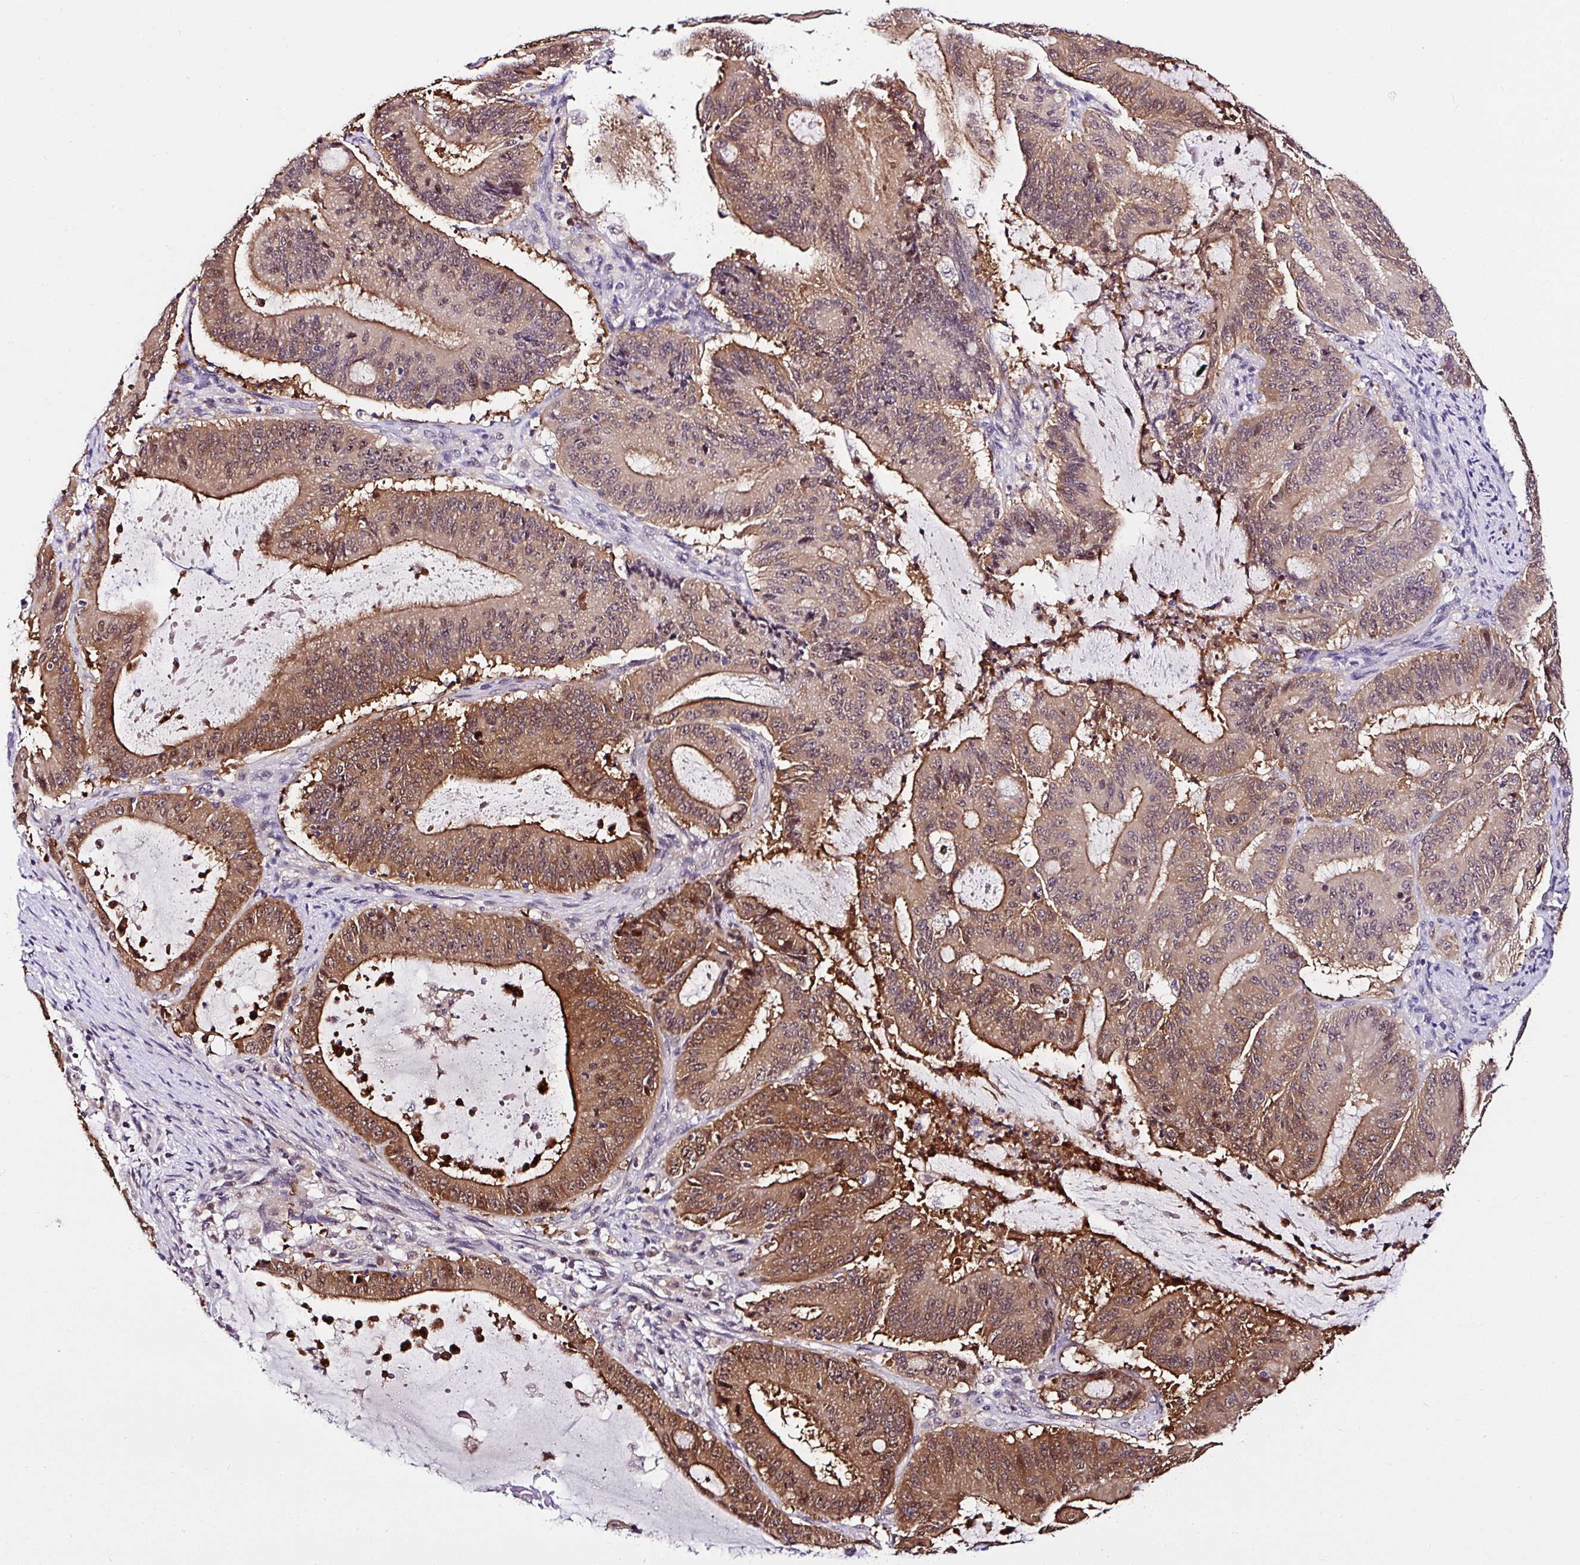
{"staining": {"intensity": "moderate", "quantity": ">75%", "location": "cytoplasmic/membranous"}, "tissue": "liver cancer", "cell_type": "Tumor cells", "image_type": "cancer", "snomed": [{"axis": "morphology", "description": "Normal tissue, NOS"}, {"axis": "morphology", "description": "Cholangiocarcinoma"}, {"axis": "topography", "description": "Liver"}, {"axis": "topography", "description": "Peripheral nerve tissue"}], "caption": "A medium amount of moderate cytoplasmic/membranous expression is present in approximately >75% of tumor cells in liver cancer (cholangiocarcinoma) tissue.", "gene": "PIN4", "patient": {"sex": "female", "age": 73}}